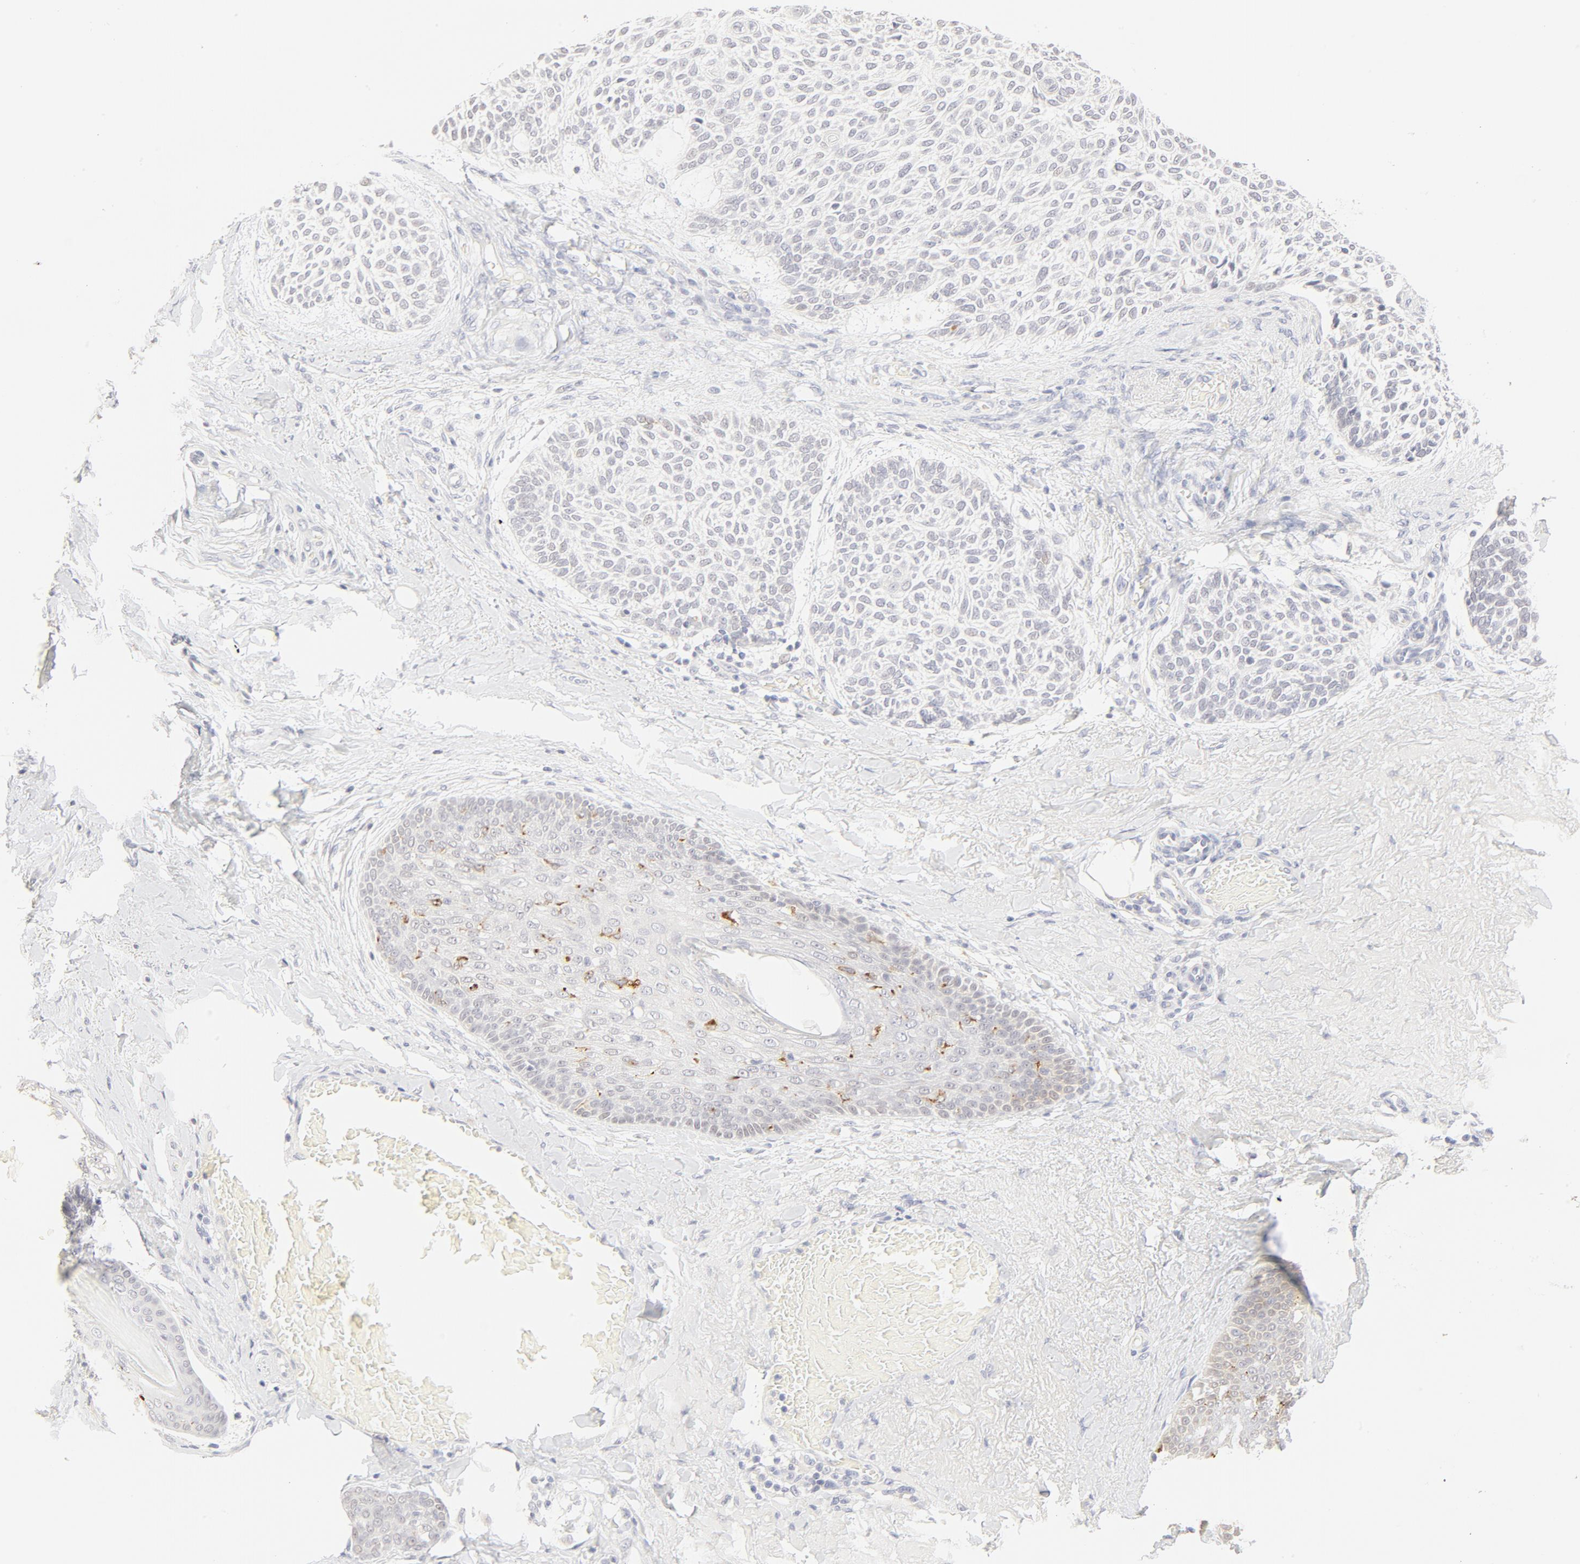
{"staining": {"intensity": "negative", "quantity": "none", "location": "none"}, "tissue": "skin cancer", "cell_type": "Tumor cells", "image_type": "cancer", "snomed": [{"axis": "morphology", "description": "Normal tissue, NOS"}, {"axis": "morphology", "description": "Basal cell carcinoma"}, {"axis": "topography", "description": "Skin"}], "caption": "This is an immunohistochemistry photomicrograph of skin basal cell carcinoma. There is no positivity in tumor cells.", "gene": "FCGBP", "patient": {"sex": "female", "age": 70}}